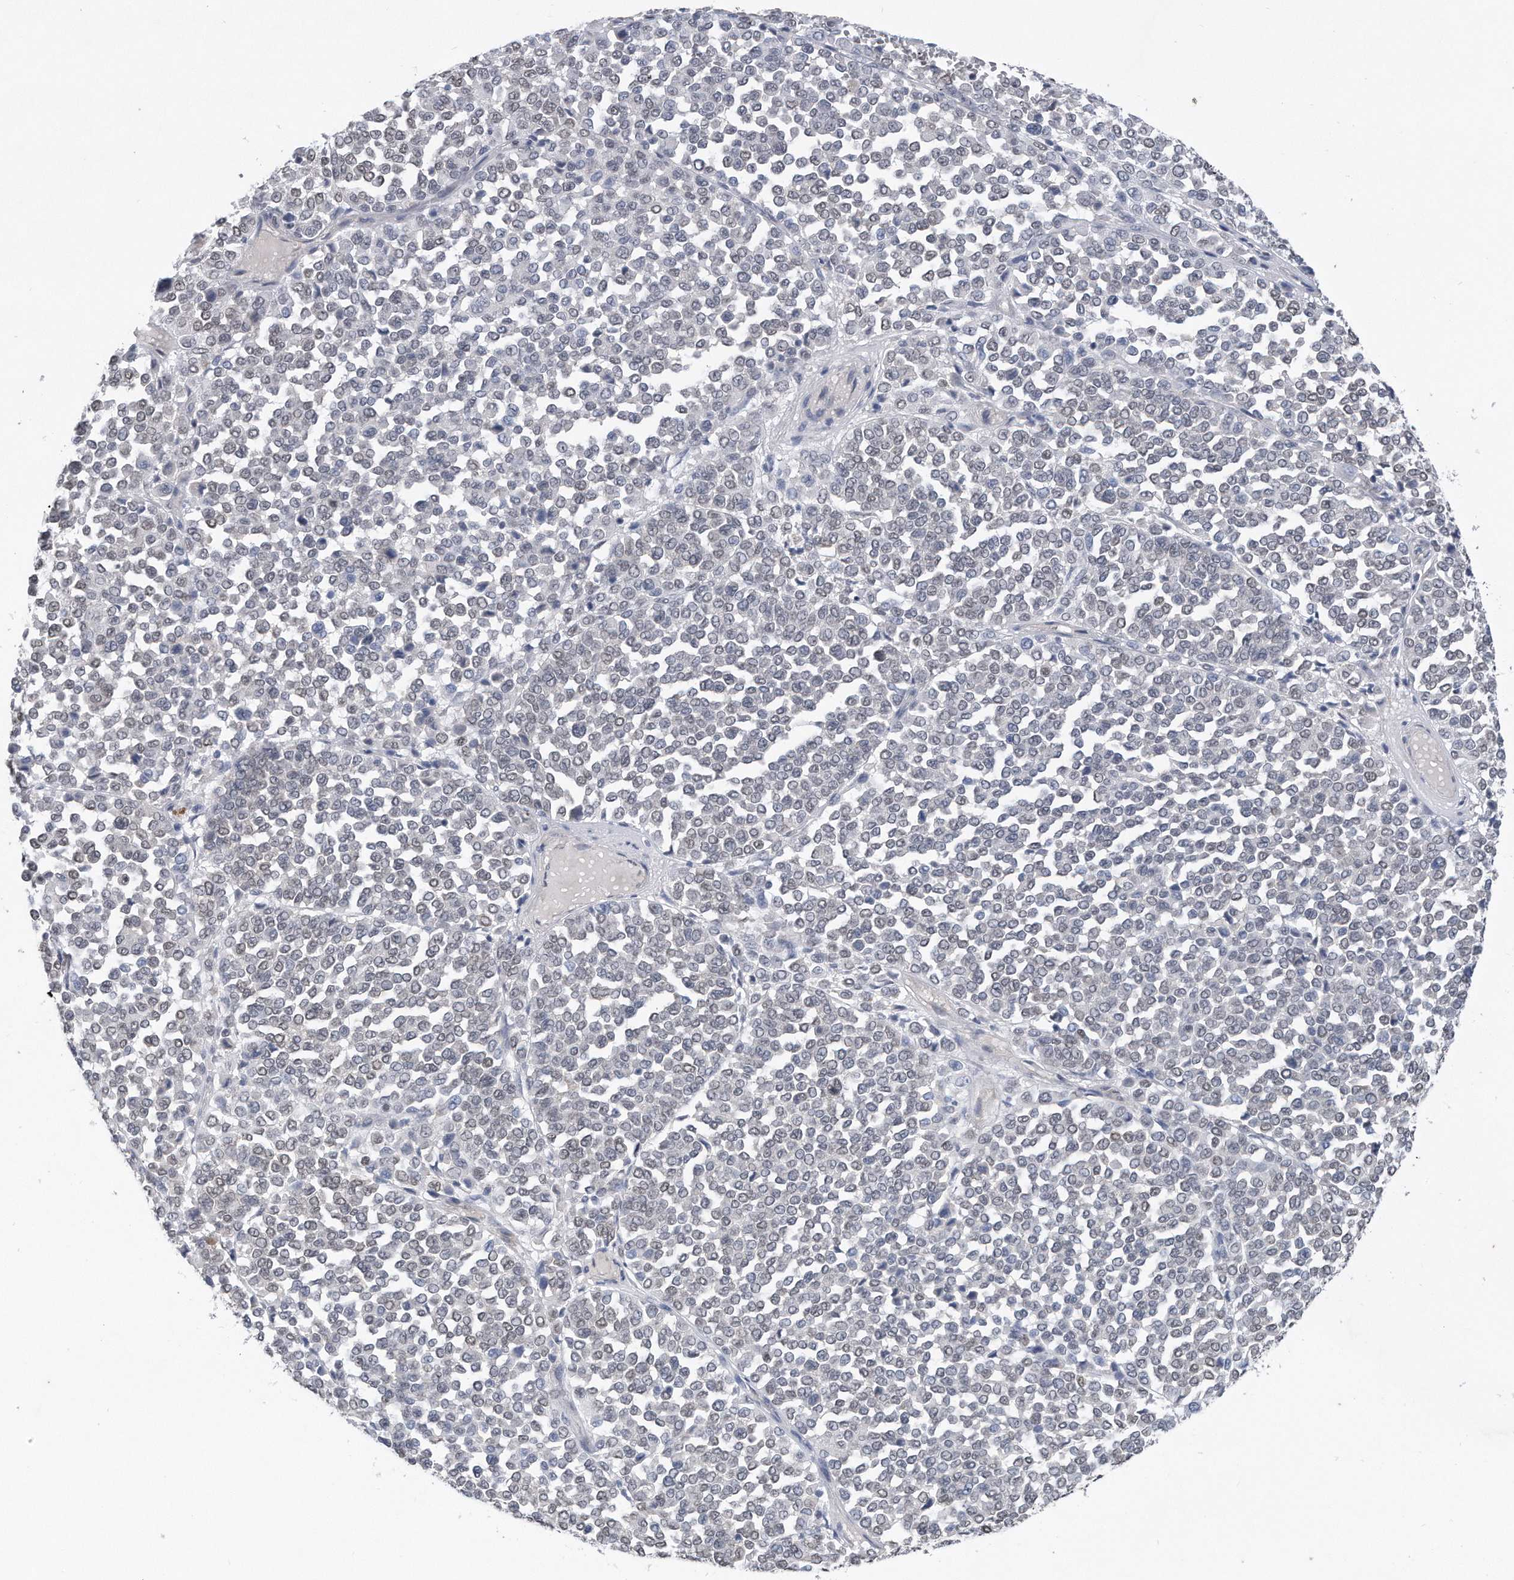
{"staining": {"intensity": "negative", "quantity": "none", "location": "none"}, "tissue": "melanoma", "cell_type": "Tumor cells", "image_type": "cancer", "snomed": [{"axis": "morphology", "description": "Malignant melanoma, Metastatic site"}, {"axis": "topography", "description": "Pancreas"}], "caption": "The photomicrograph exhibits no significant expression in tumor cells of melanoma.", "gene": "TP53INP1", "patient": {"sex": "female", "age": 30}}